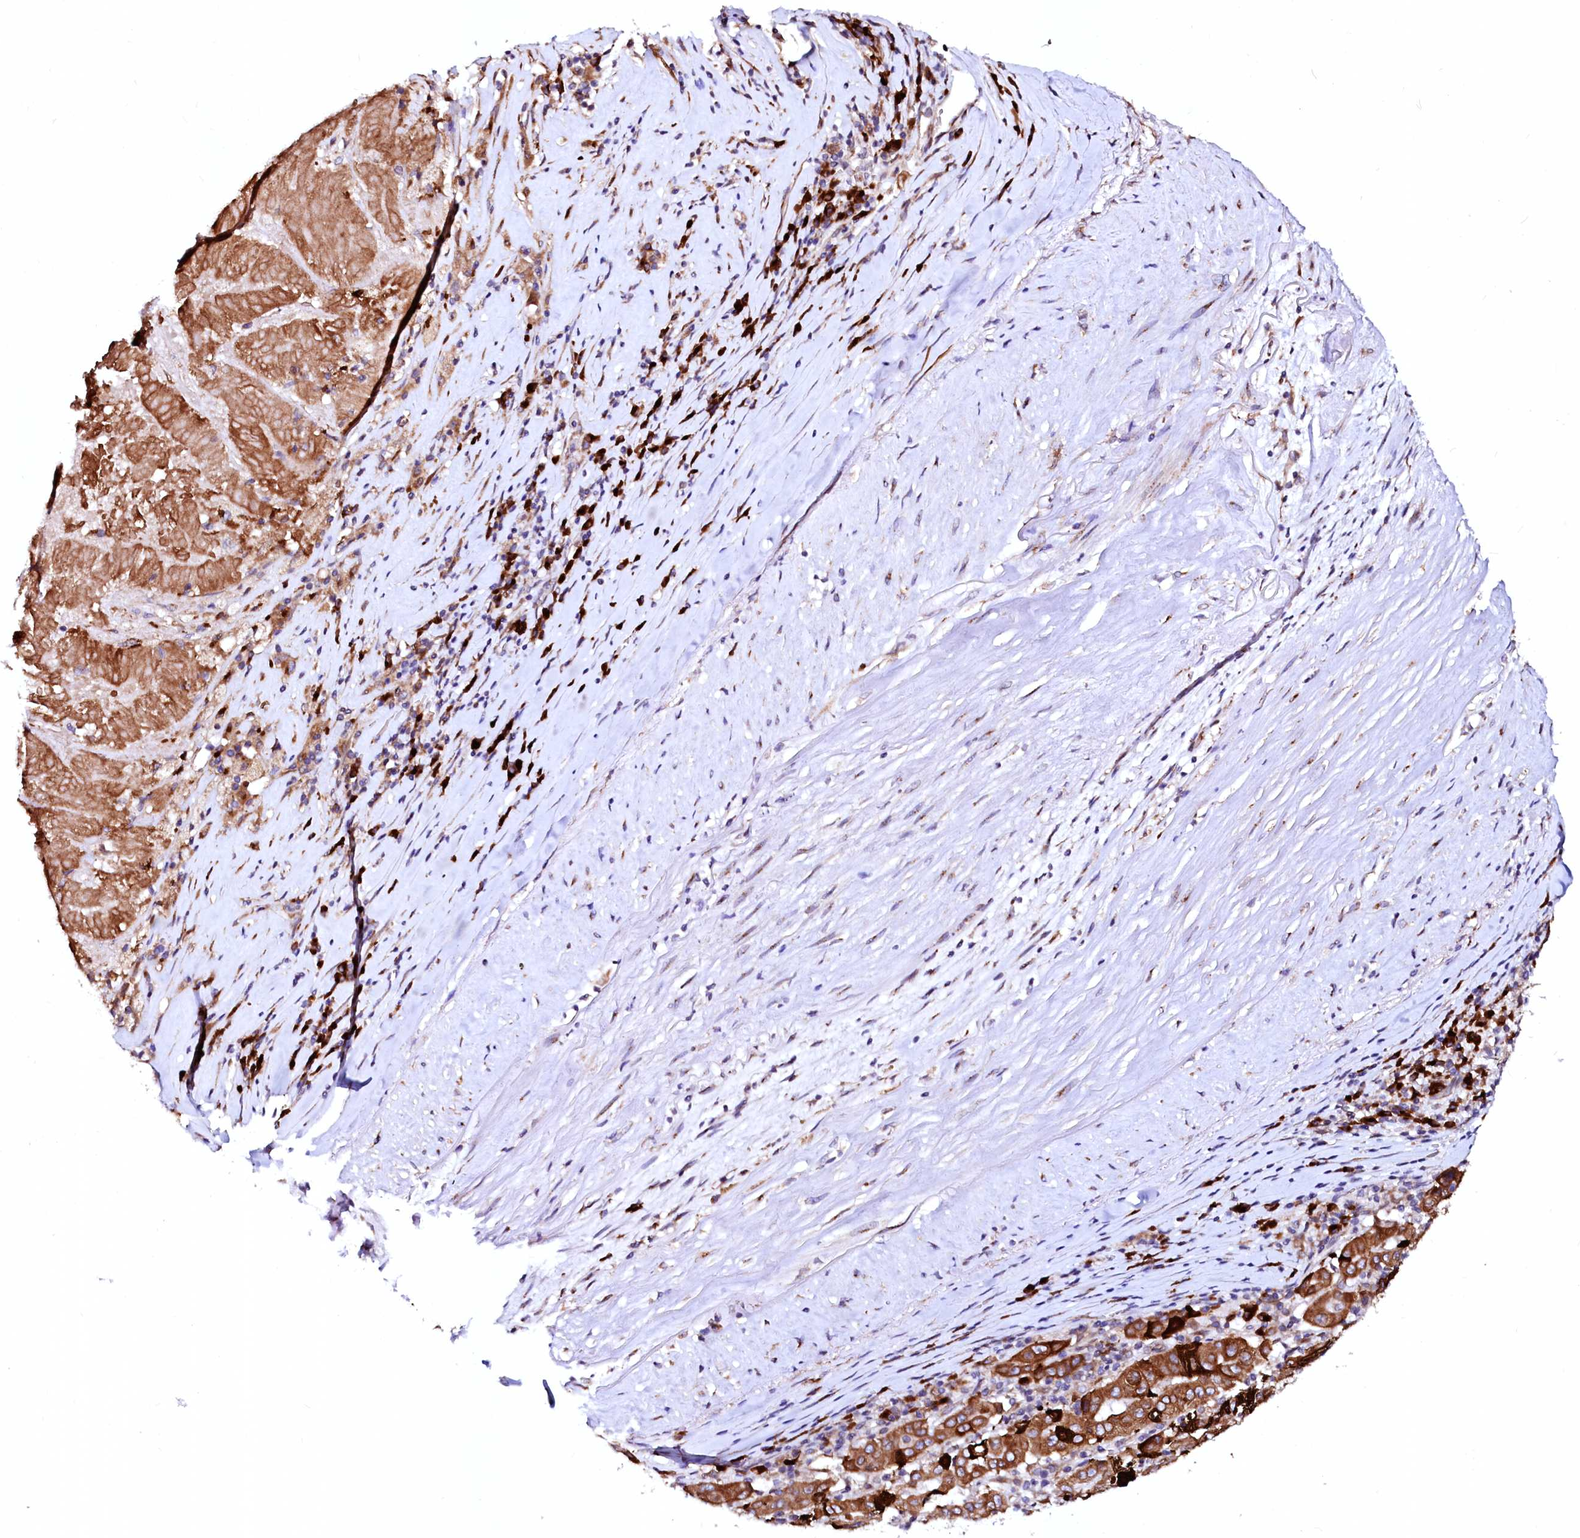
{"staining": {"intensity": "strong", "quantity": ">75%", "location": "cytoplasmic/membranous"}, "tissue": "pancreatic cancer", "cell_type": "Tumor cells", "image_type": "cancer", "snomed": [{"axis": "morphology", "description": "Adenocarcinoma, NOS"}, {"axis": "topography", "description": "Pancreas"}], "caption": "Human adenocarcinoma (pancreatic) stained with a brown dye shows strong cytoplasmic/membranous positive positivity in about >75% of tumor cells.", "gene": "LMAN1", "patient": {"sex": "male", "age": 63}}